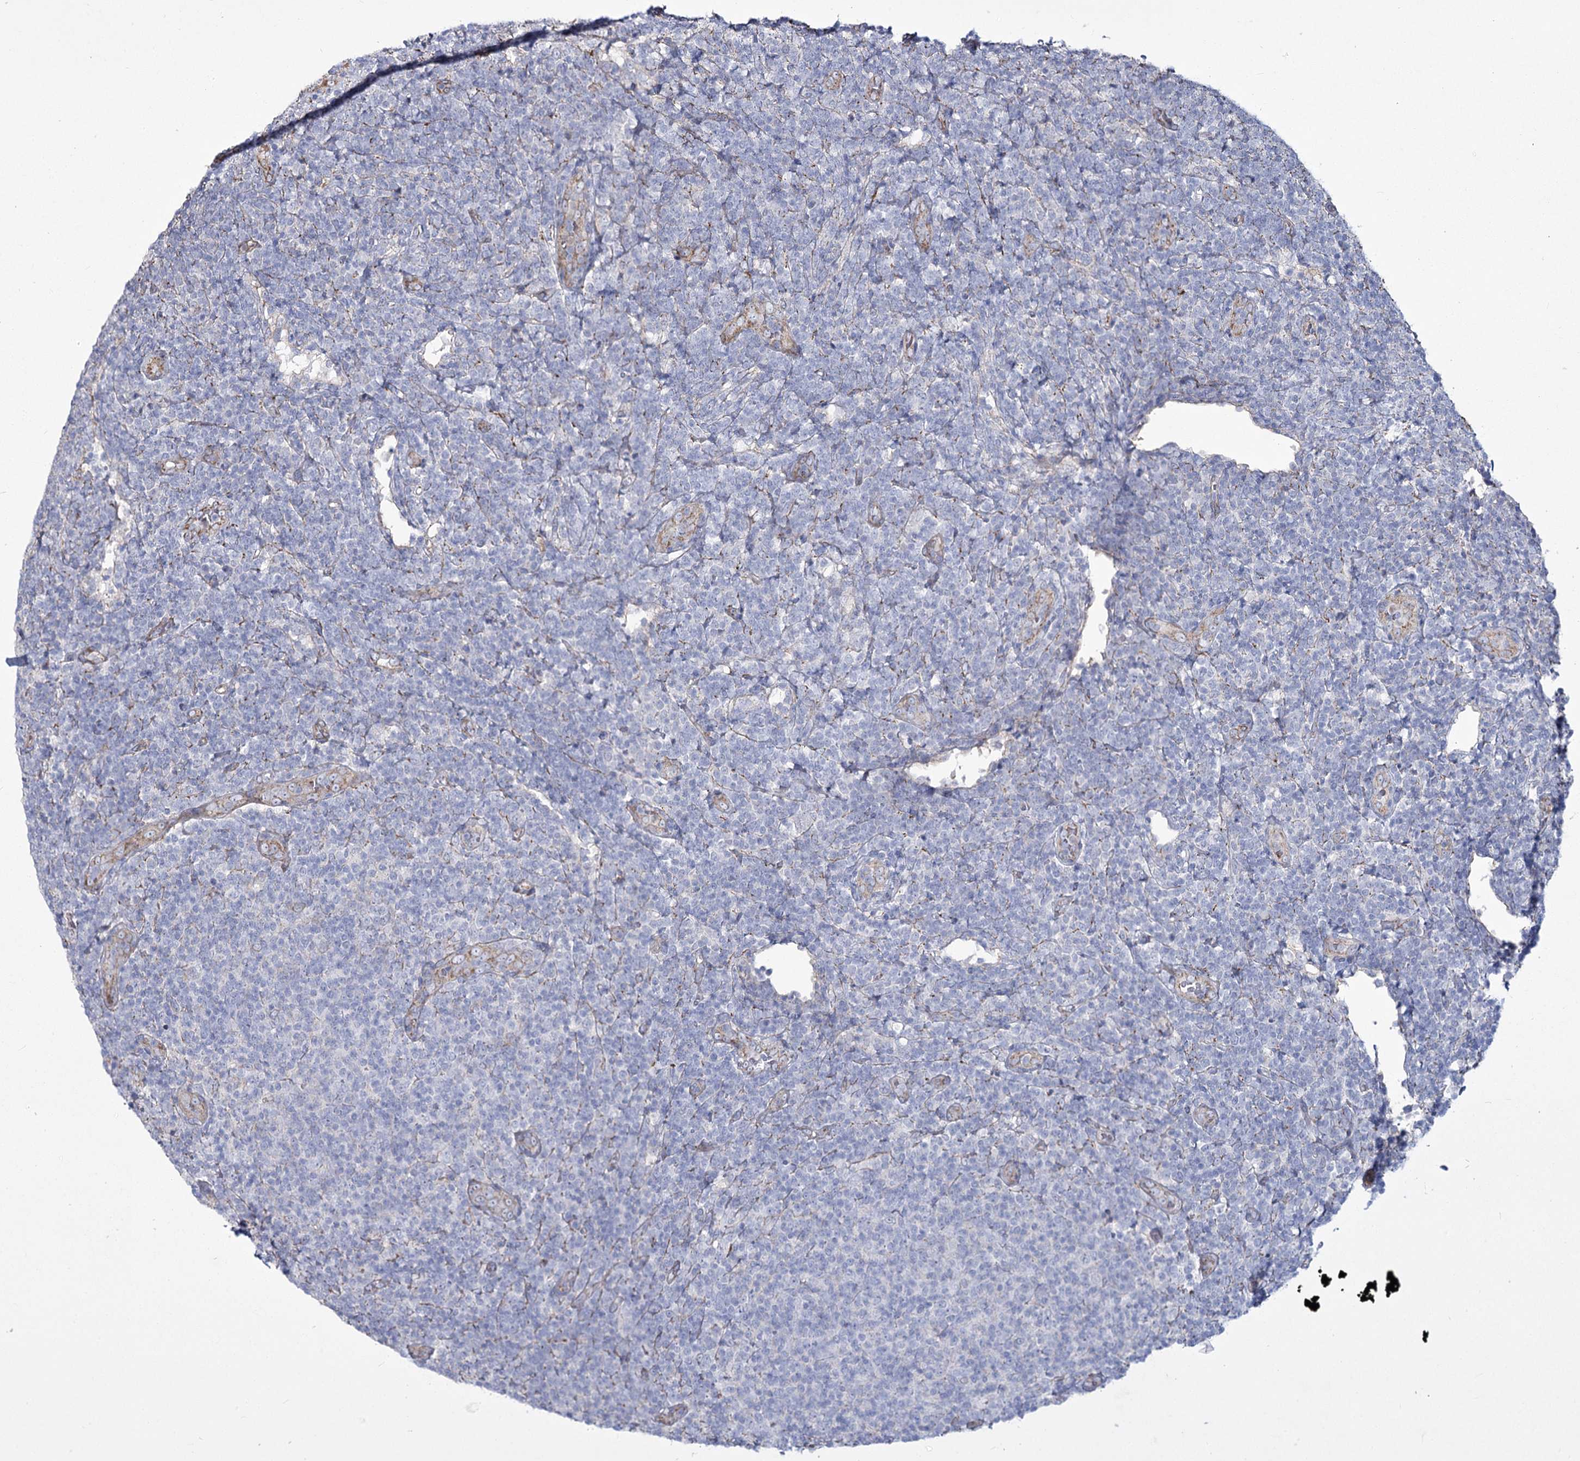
{"staining": {"intensity": "negative", "quantity": "none", "location": "none"}, "tissue": "lymphoma", "cell_type": "Tumor cells", "image_type": "cancer", "snomed": [{"axis": "morphology", "description": "Malignant lymphoma, non-Hodgkin's type, Low grade"}, {"axis": "topography", "description": "Lymph node"}], "caption": "Tumor cells are negative for protein expression in human low-grade malignant lymphoma, non-Hodgkin's type.", "gene": "ME3", "patient": {"sex": "male", "age": 66}}